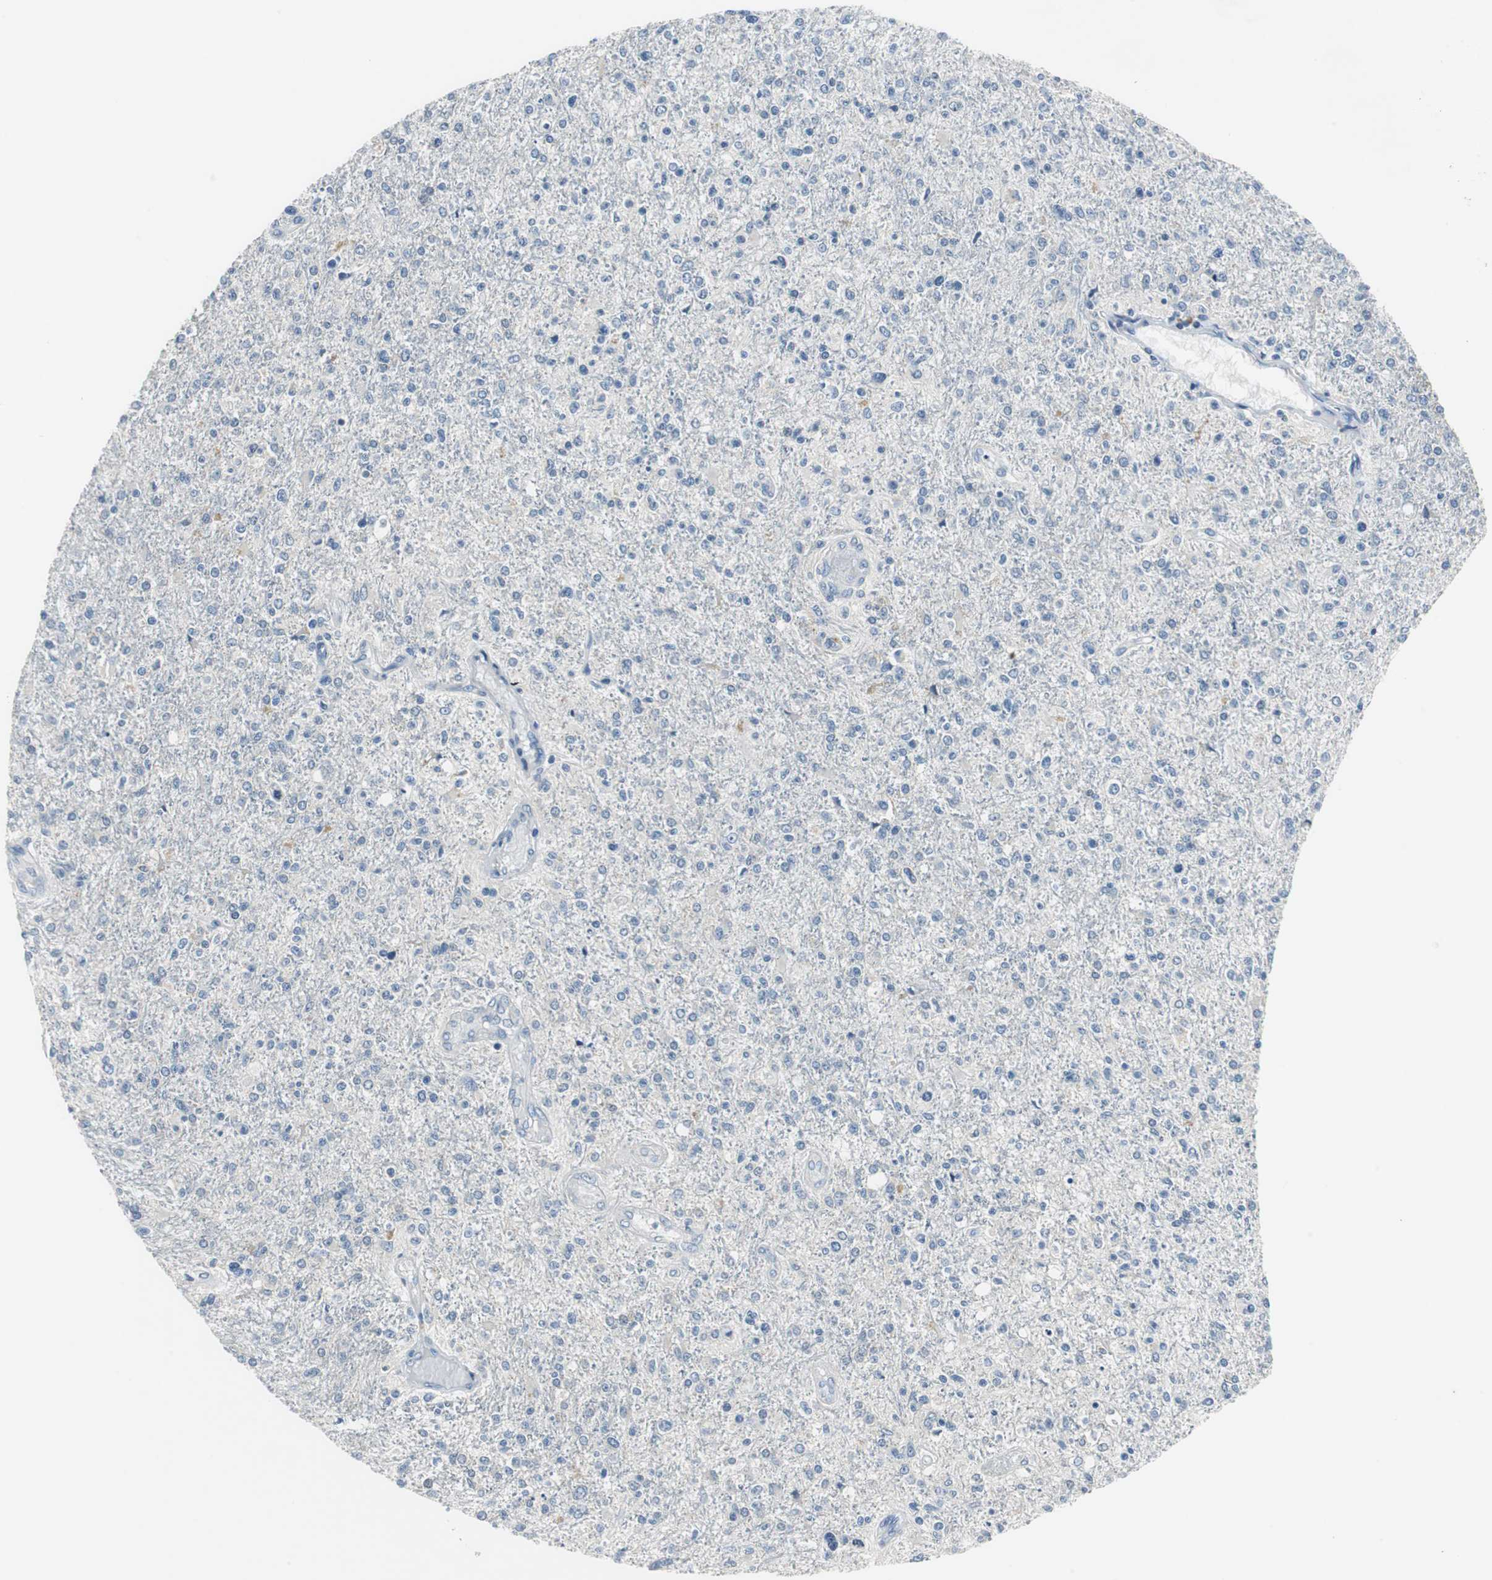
{"staining": {"intensity": "negative", "quantity": "none", "location": "none"}, "tissue": "glioma", "cell_type": "Tumor cells", "image_type": "cancer", "snomed": [{"axis": "morphology", "description": "Glioma, malignant, High grade"}, {"axis": "topography", "description": "Cerebral cortex"}], "caption": "Tumor cells show no significant protein expression in malignant glioma (high-grade).", "gene": "GLCCI1", "patient": {"sex": "male", "age": 76}}